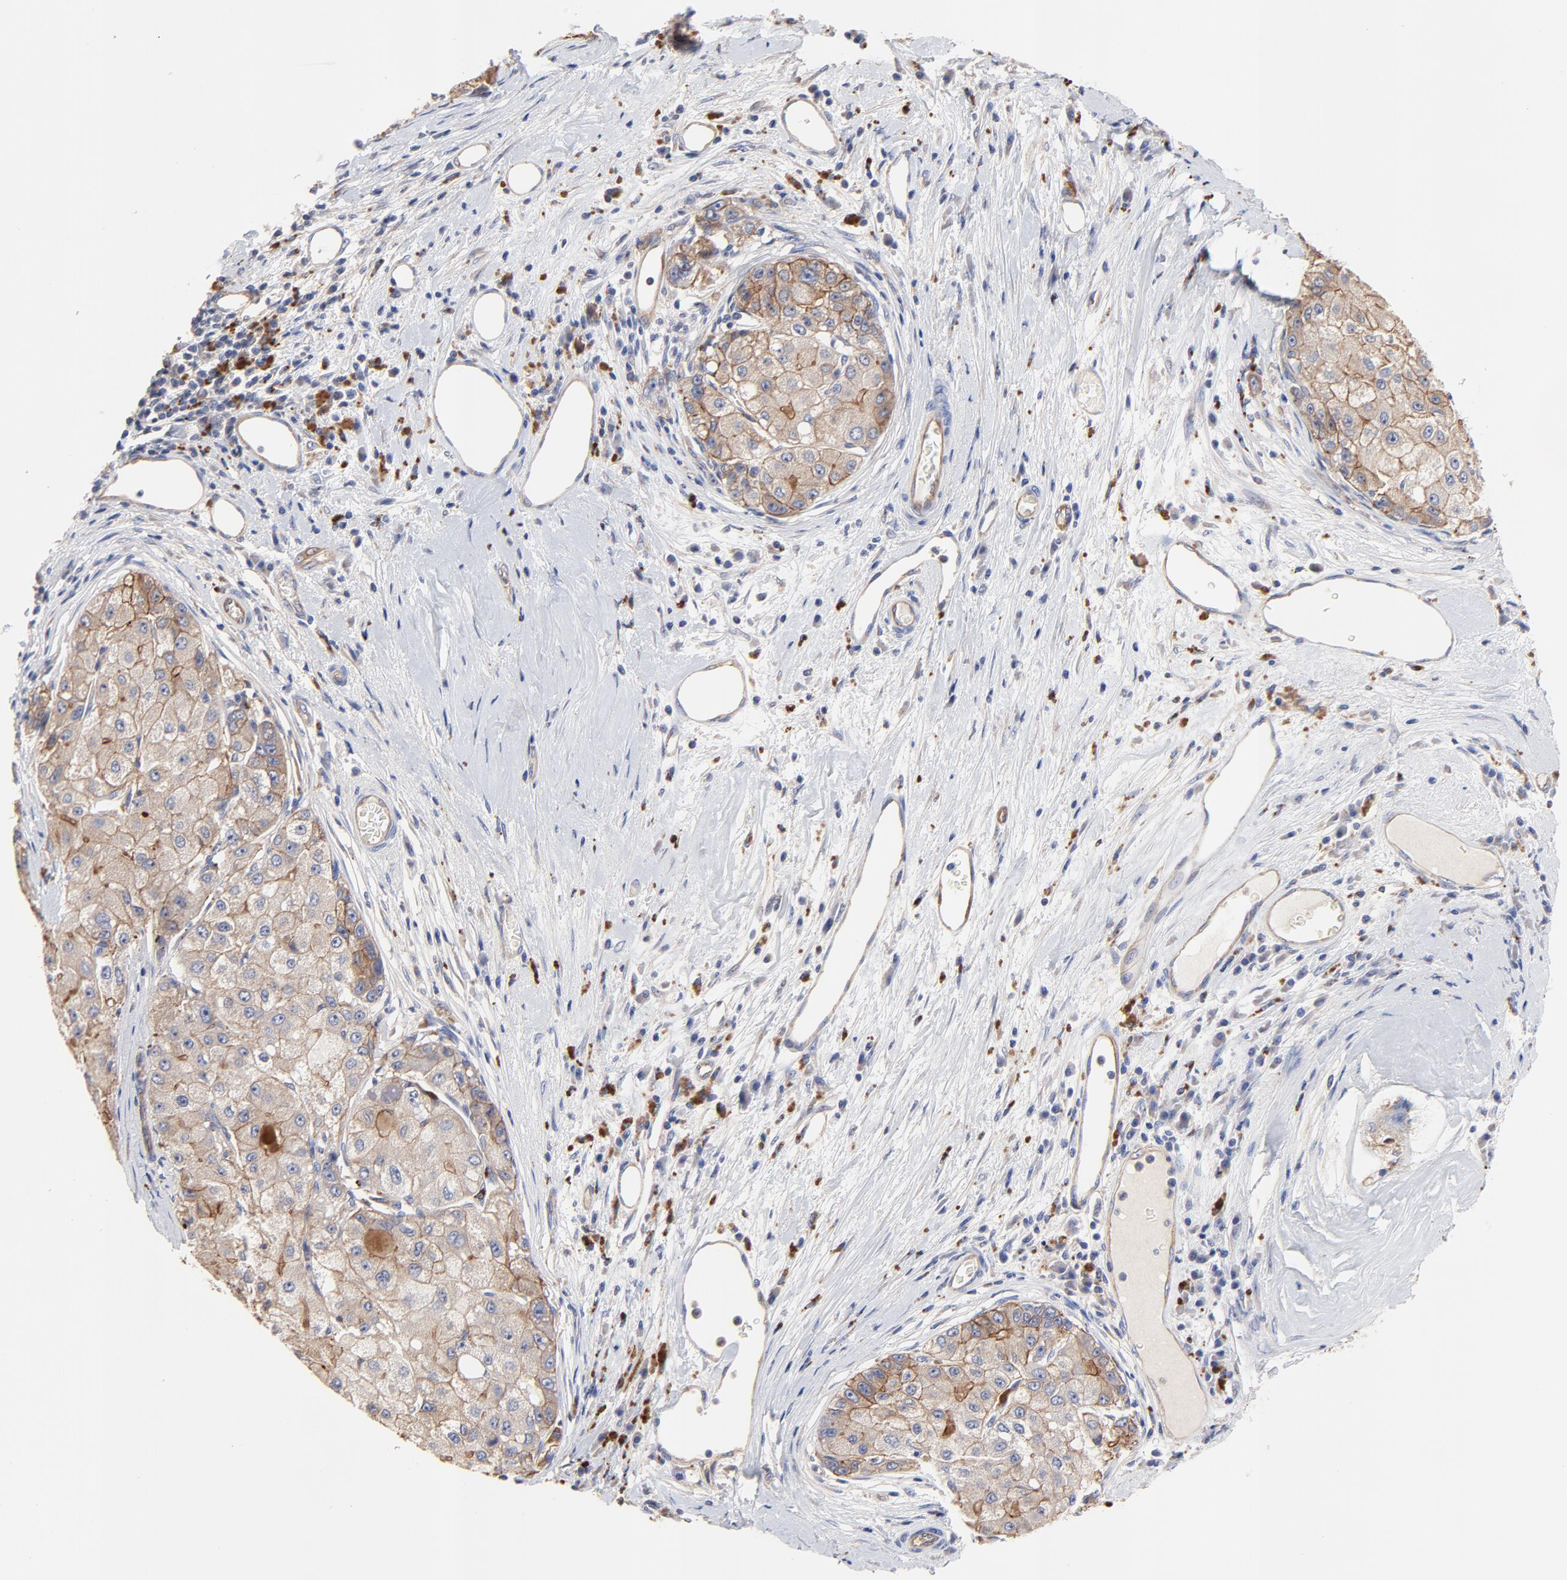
{"staining": {"intensity": "moderate", "quantity": ">75%", "location": "cytoplasmic/membranous"}, "tissue": "liver cancer", "cell_type": "Tumor cells", "image_type": "cancer", "snomed": [{"axis": "morphology", "description": "Carcinoma, Hepatocellular, NOS"}, {"axis": "topography", "description": "Liver"}], "caption": "The immunohistochemical stain highlights moderate cytoplasmic/membranous expression in tumor cells of liver hepatocellular carcinoma tissue. (DAB (3,3'-diaminobenzidine) = brown stain, brightfield microscopy at high magnification).", "gene": "FBXL2", "patient": {"sex": "male", "age": 80}}